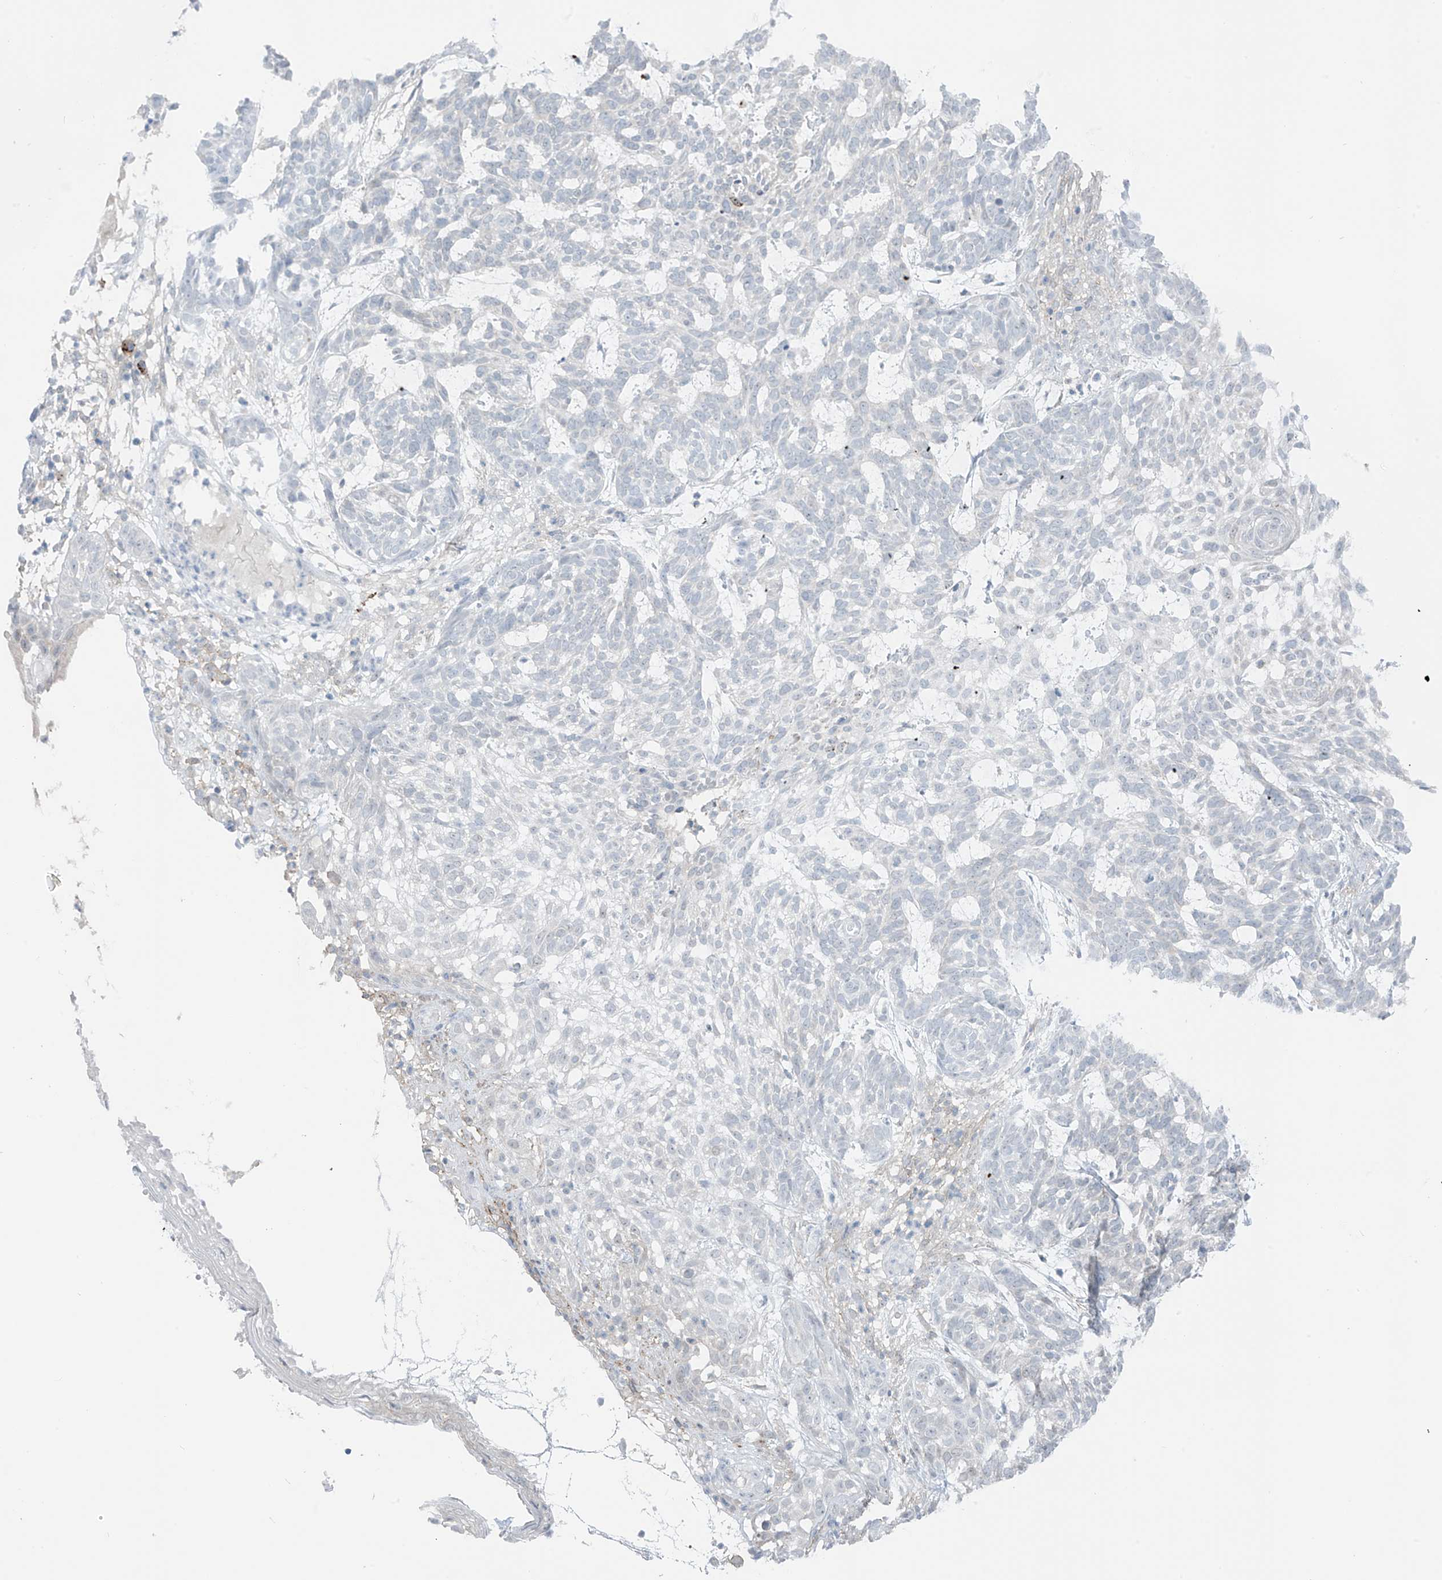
{"staining": {"intensity": "negative", "quantity": "none", "location": "none"}, "tissue": "skin cancer", "cell_type": "Tumor cells", "image_type": "cancer", "snomed": [{"axis": "morphology", "description": "Basal cell carcinoma"}, {"axis": "topography", "description": "Skin"}], "caption": "Immunohistochemistry (IHC) of skin basal cell carcinoma demonstrates no positivity in tumor cells. (Brightfield microscopy of DAB immunohistochemistry at high magnification).", "gene": "ZNF793", "patient": {"sex": "male", "age": 85}}